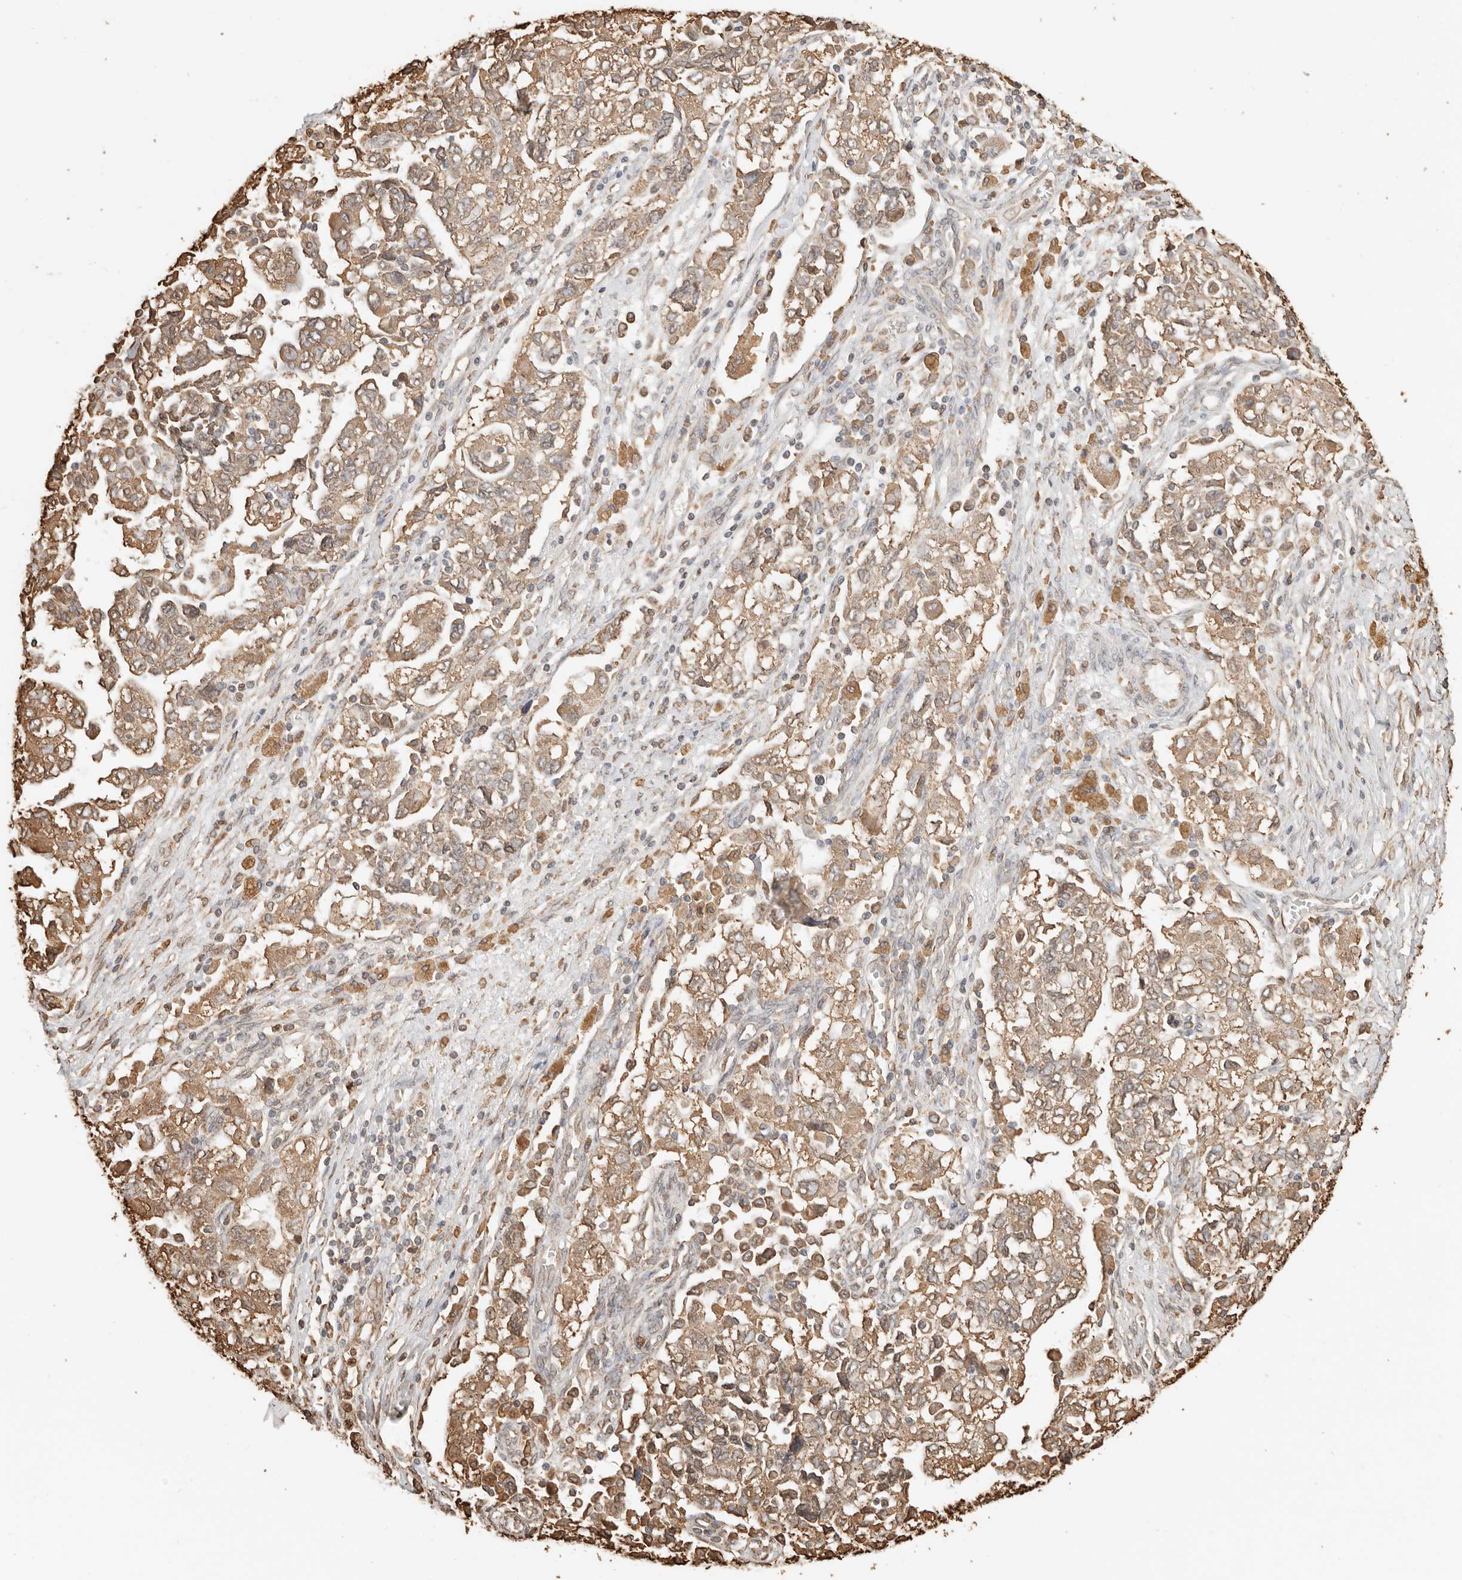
{"staining": {"intensity": "moderate", "quantity": ">75%", "location": "cytoplasmic/membranous"}, "tissue": "ovarian cancer", "cell_type": "Tumor cells", "image_type": "cancer", "snomed": [{"axis": "morphology", "description": "Carcinoma, NOS"}, {"axis": "morphology", "description": "Cystadenocarcinoma, serous, NOS"}, {"axis": "topography", "description": "Ovary"}], "caption": "Ovarian carcinoma was stained to show a protein in brown. There is medium levels of moderate cytoplasmic/membranous staining in about >75% of tumor cells. Nuclei are stained in blue.", "gene": "ARHGEF10L", "patient": {"sex": "female", "age": 69}}